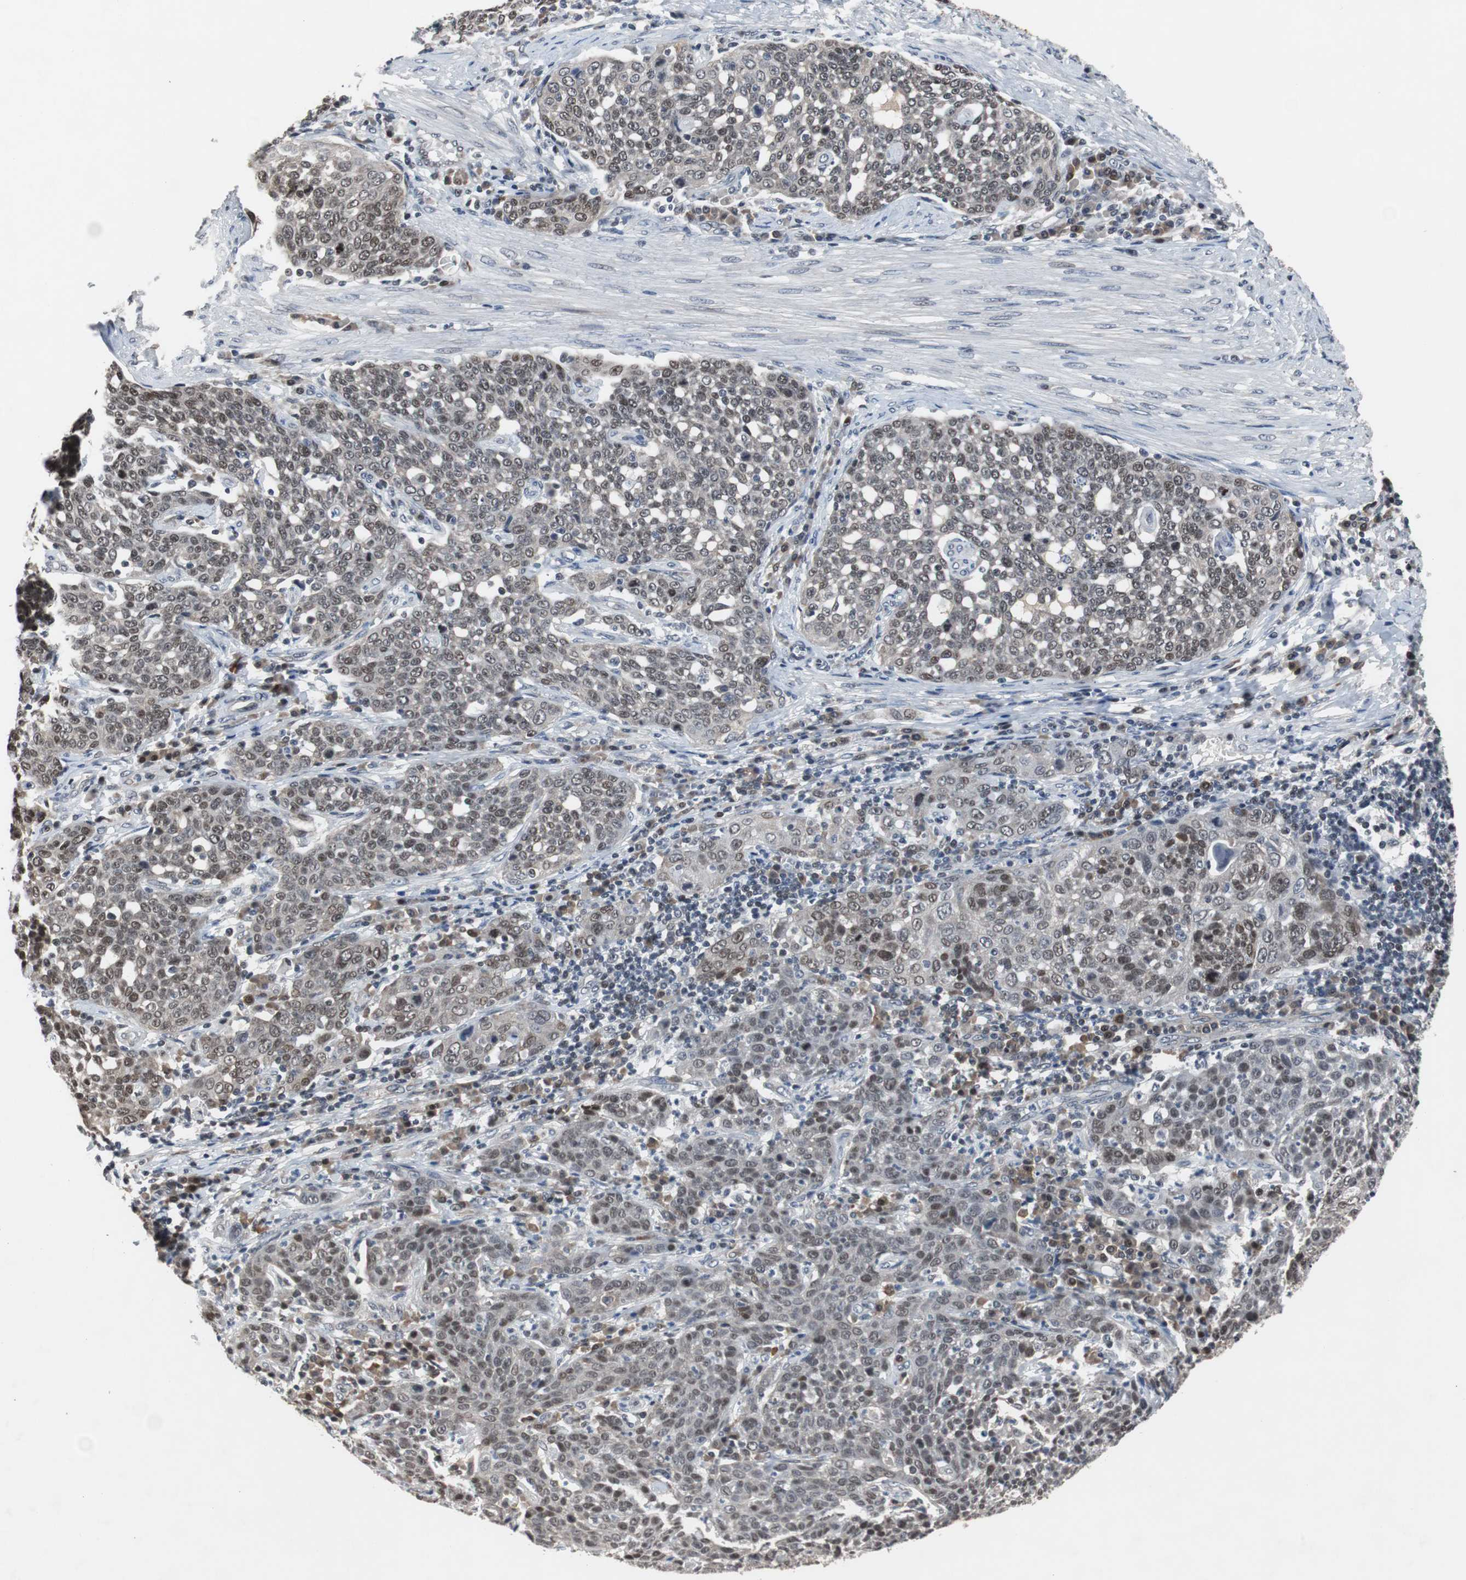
{"staining": {"intensity": "negative", "quantity": "none", "location": "none"}, "tissue": "cervical cancer", "cell_type": "Tumor cells", "image_type": "cancer", "snomed": [{"axis": "morphology", "description": "Squamous cell carcinoma, NOS"}, {"axis": "topography", "description": "Cervix"}], "caption": "An image of human cervical cancer is negative for staining in tumor cells. The staining is performed using DAB (3,3'-diaminobenzidine) brown chromogen with nuclei counter-stained in using hematoxylin.", "gene": "TP63", "patient": {"sex": "female", "age": 34}}